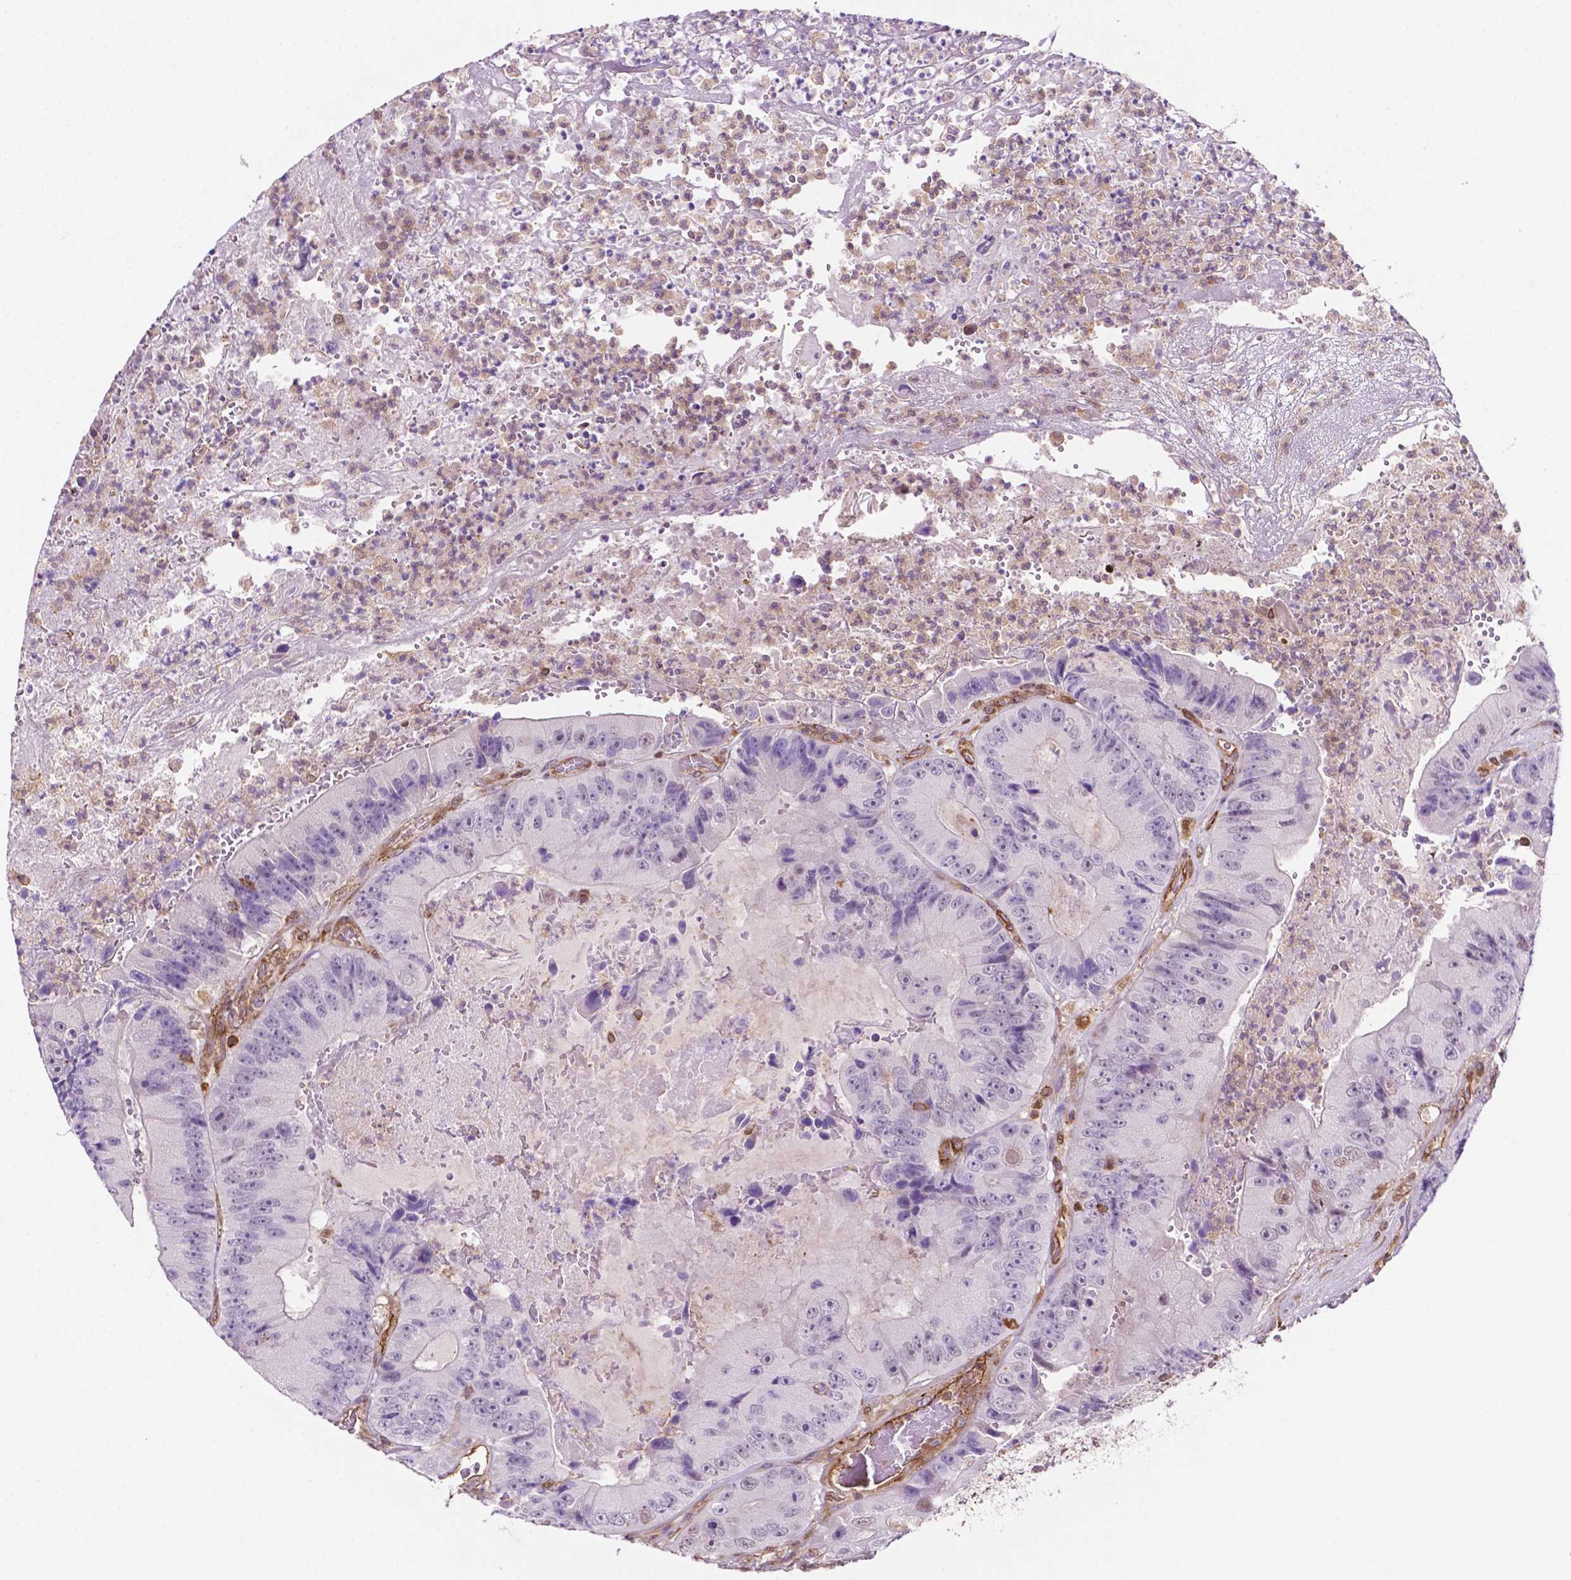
{"staining": {"intensity": "negative", "quantity": "none", "location": "none"}, "tissue": "colorectal cancer", "cell_type": "Tumor cells", "image_type": "cancer", "snomed": [{"axis": "morphology", "description": "Adenocarcinoma, NOS"}, {"axis": "topography", "description": "Colon"}], "caption": "The image shows no staining of tumor cells in colorectal adenocarcinoma. (Immunohistochemistry, brightfield microscopy, high magnification).", "gene": "DCN", "patient": {"sex": "female", "age": 86}}